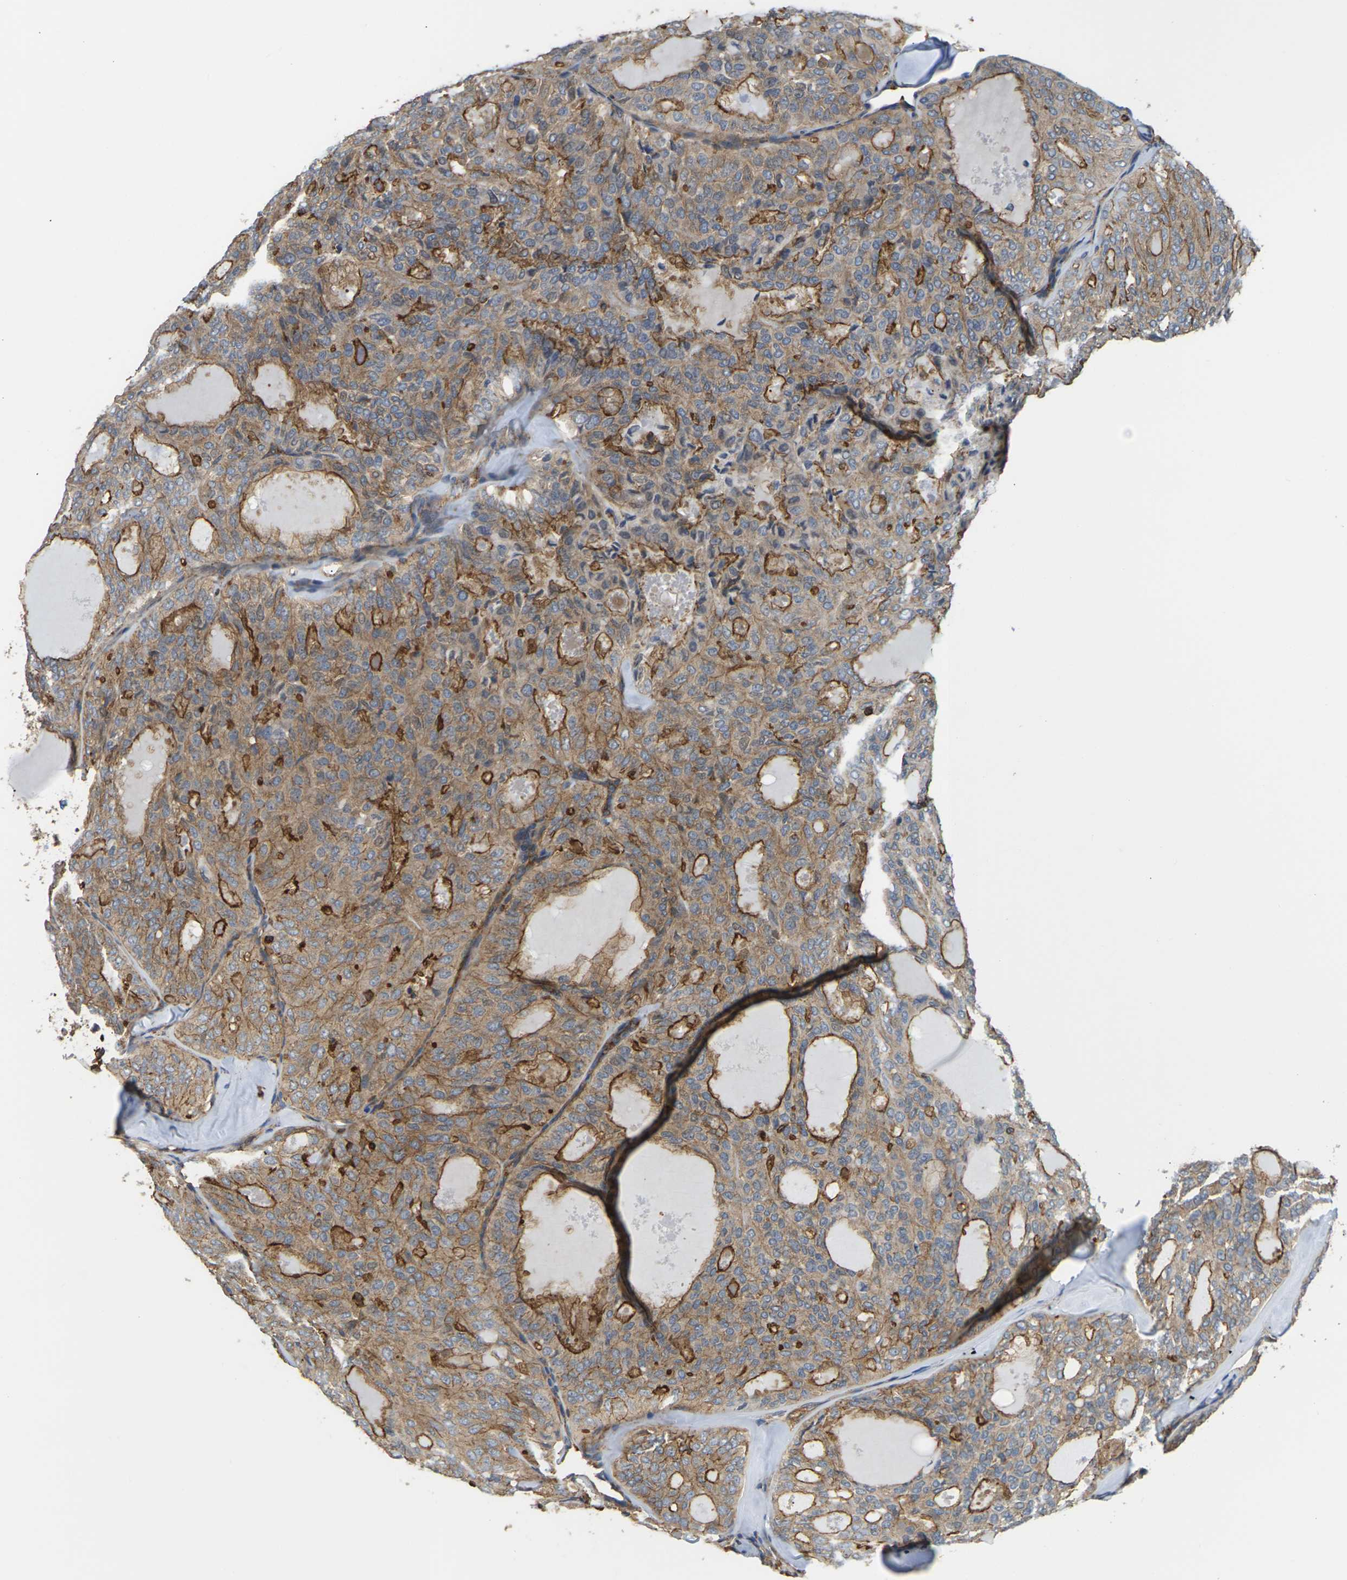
{"staining": {"intensity": "moderate", "quantity": ">75%", "location": "cytoplasmic/membranous"}, "tissue": "thyroid cancer", "cell_type": "Tumor cells", "image_type": "cancer", "snomed": [{"axis": "morphology", "description": "Follicular adenoma carcinoma, NOS"}, {"axis": "topography", "description": "Thyroid gland"}], "caption": "IHC (DAB) staining of thyroid cancer (follicular adenoma carcinoma) demonstrates moderate cytoplasmic/membranous protein expression in approximately >75% of tumor cells.", "gene": "IQGAP1", "patient": {"sex": "male", "age": 75}}